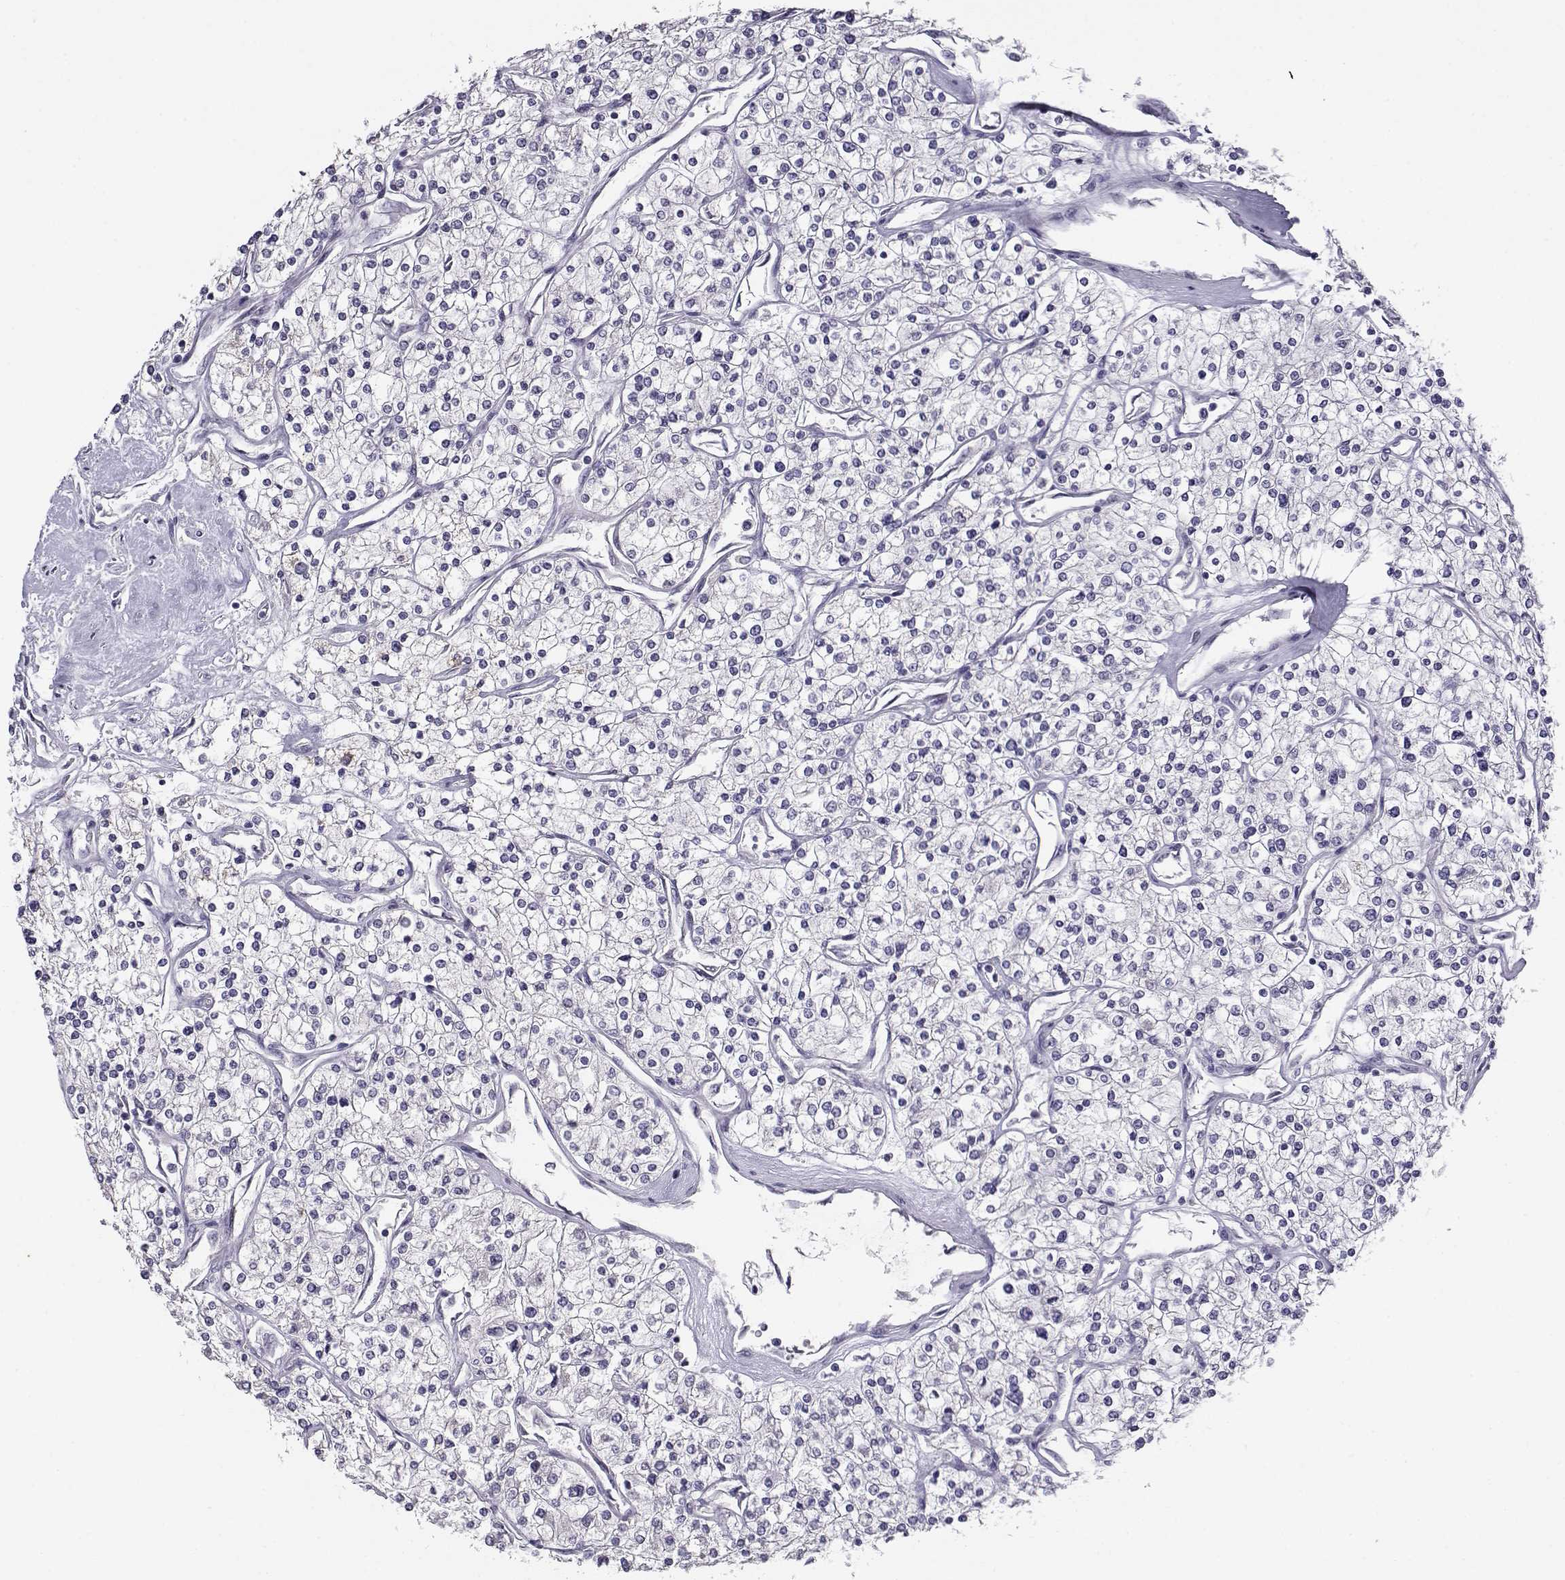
{"staining": {"intensity": "negative", "quantity": "none", "location": "none"}, "tissue": "renal cancer", "cell_type": "Tumor cells", "image_type": "cancer", "snomed": [{"axis": "morphology", "description": "Adenocarcinoma, NOS"}, {"axis": "topography", "description": "Kidney"}], "caption": "Tumor cells show no significant protein expression in renal adenocarcinoma.", "gene": "RHOXF2", "patient": {"sex": "male", "age": 80}}